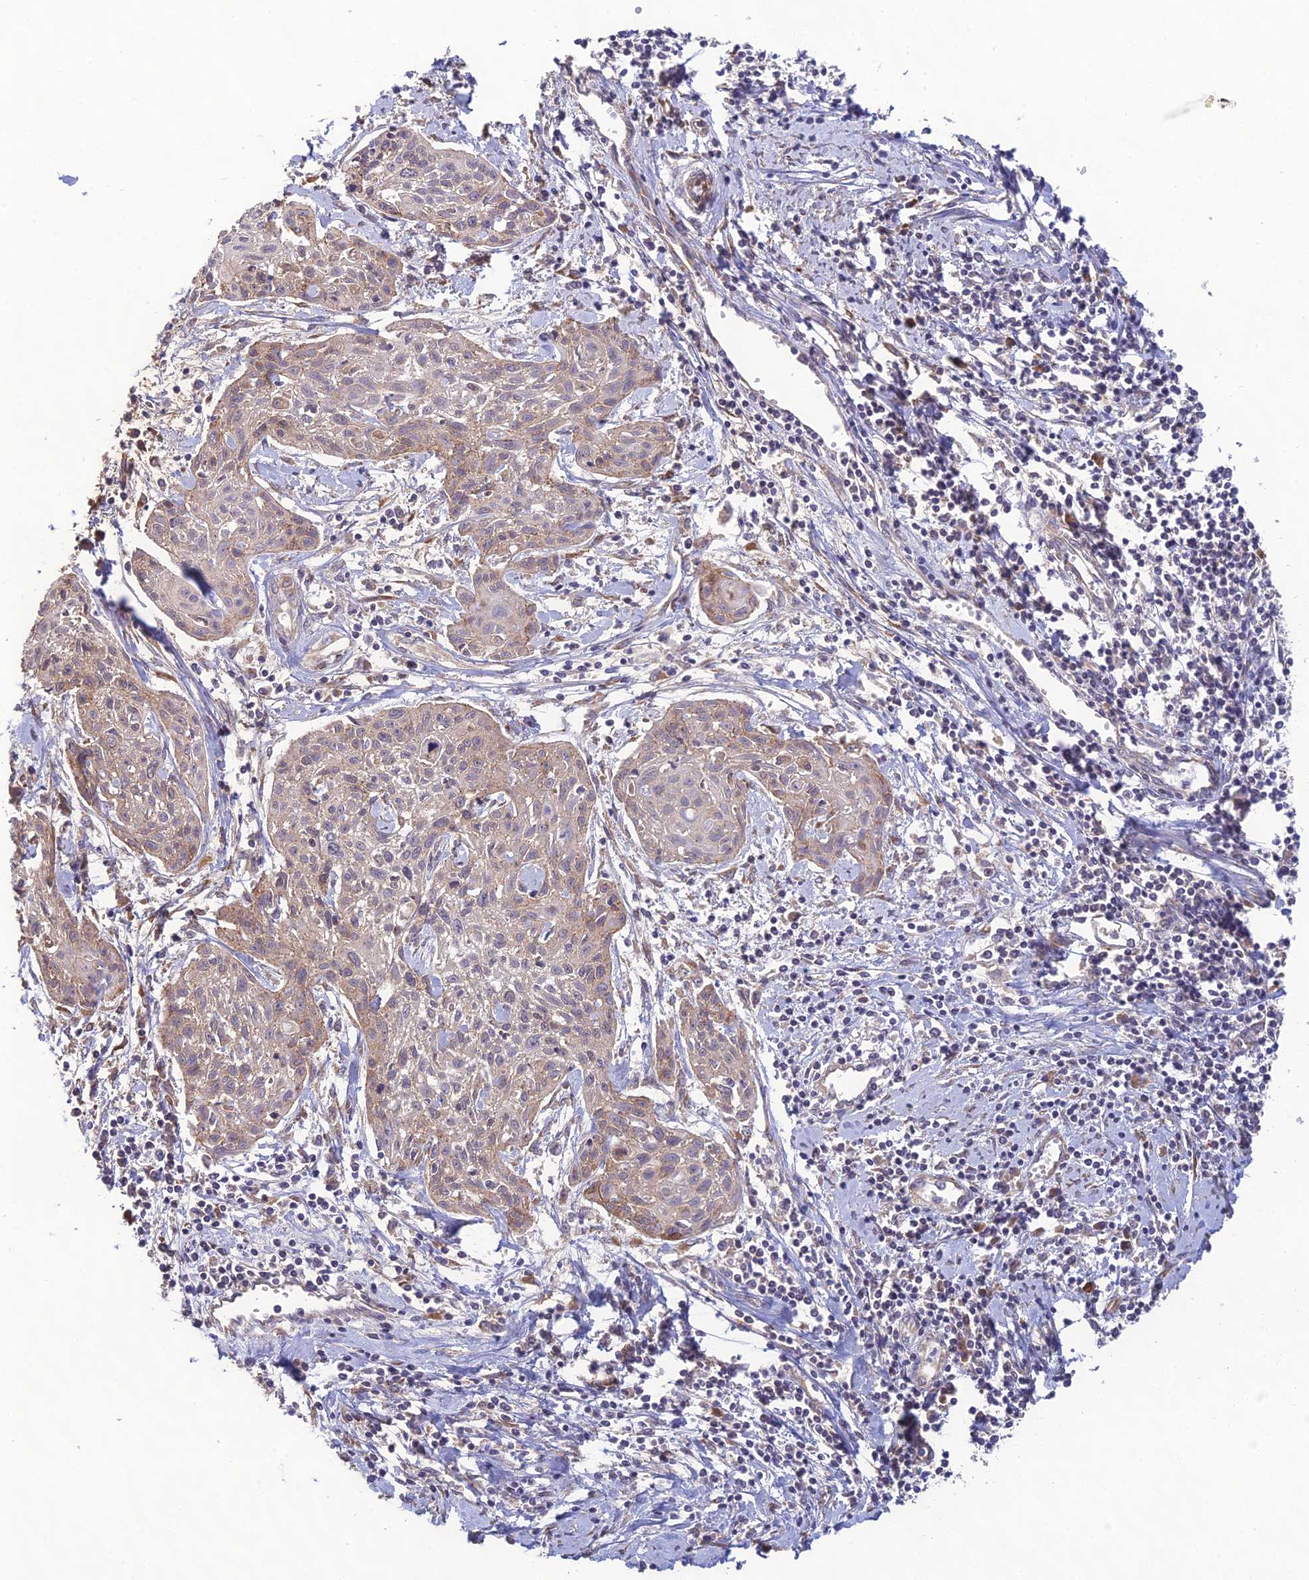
{"staining": {"intensity": "weak", "quantity": "25%-75%", "location": "cytoplasmic/membranous"}, "tissue": "cervical cancer", "cell_type": "Tumor cells", "image_type": "cancer", "snomed": [{"axis": "morphology", "description": "Squamous cell carcinoma, NOS"}, {"axis": "topography", "description": "Cervix"}], "caption": "Immunohistochemical staining of human cervical cancer (squamous cell carcinoma) demonstrates weak cytoplasmic/membranous protein positivity in about 25%-75% of tumor cells.", "gene": "MRNIP", "patient": {"sex": "female", "age": 51}}